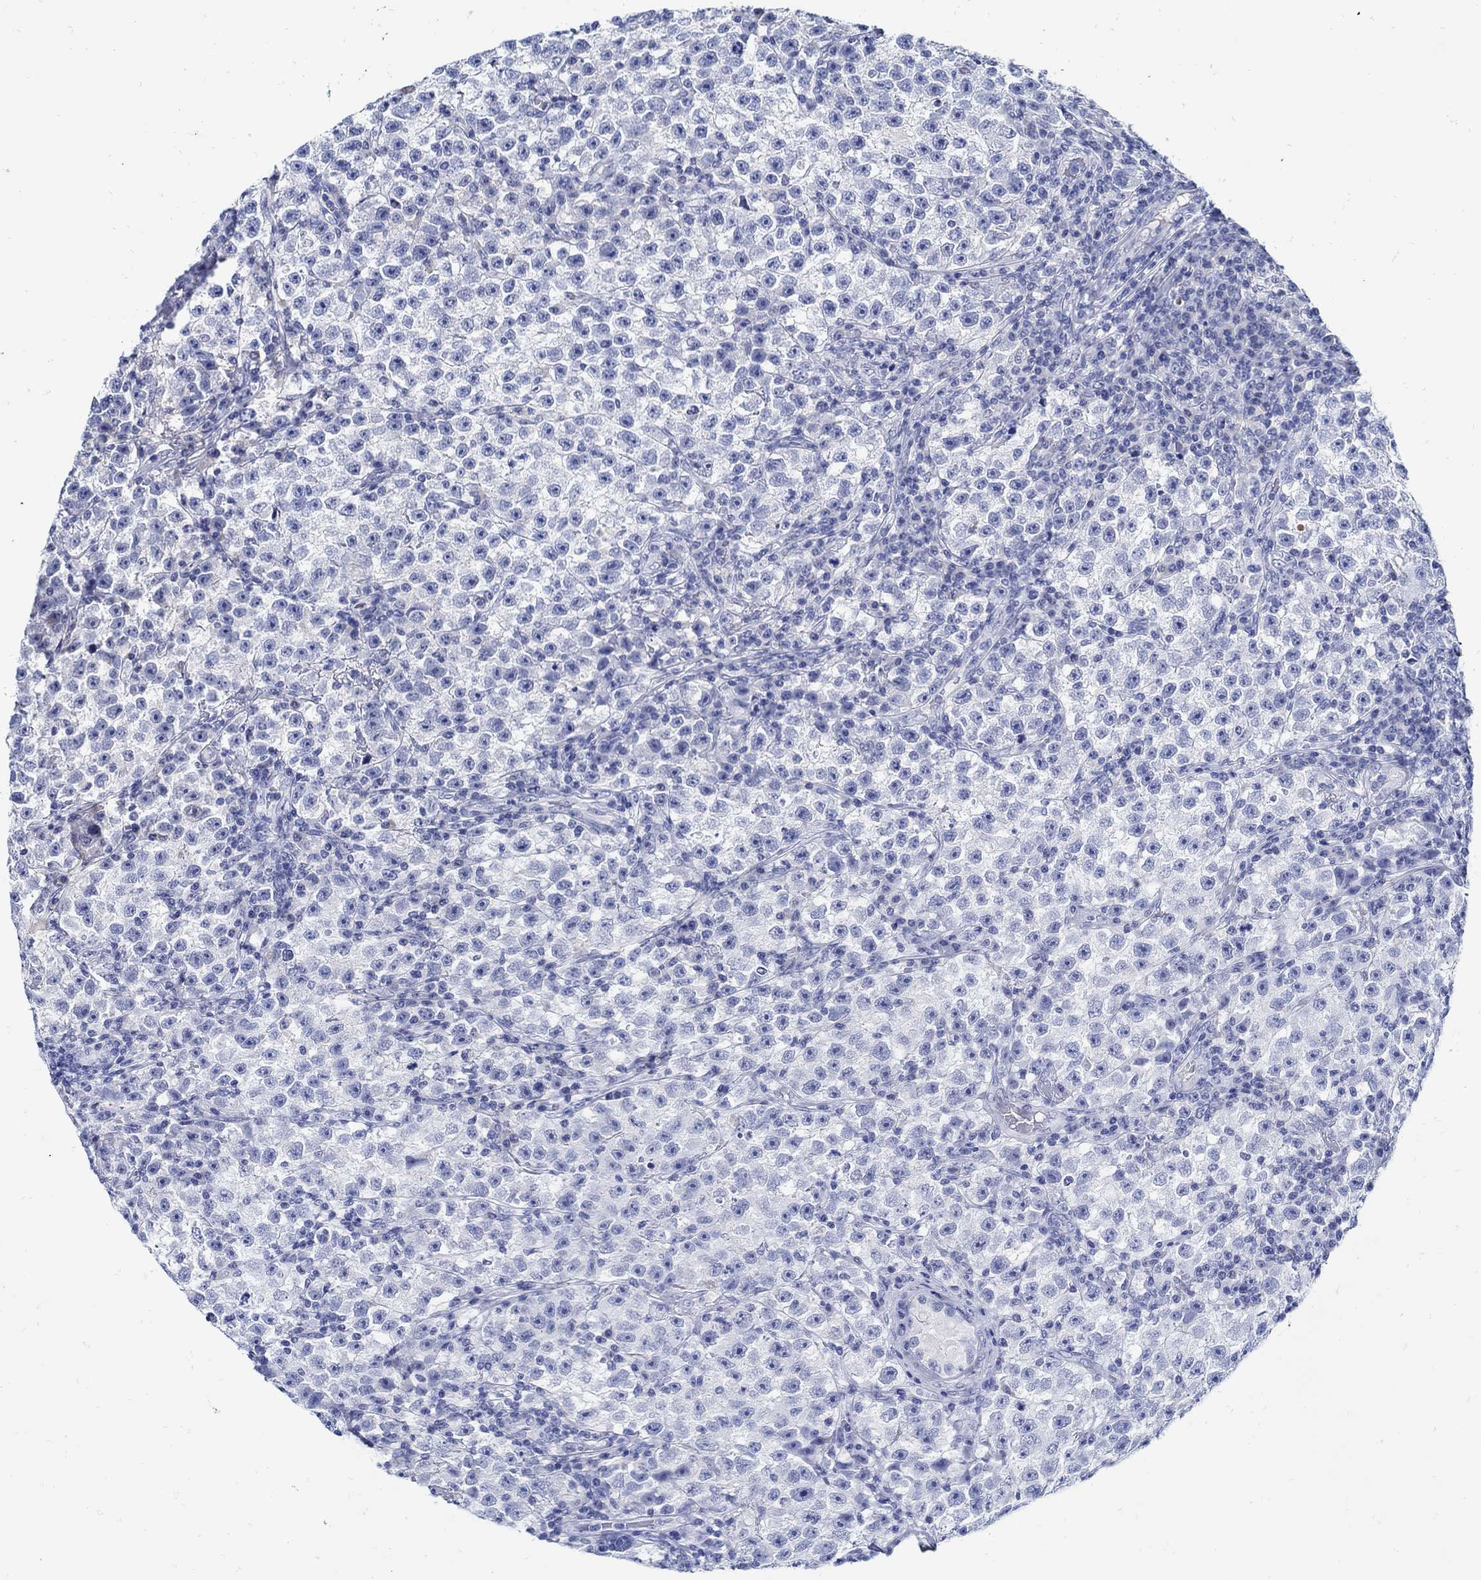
{"staining": {"intensity": "negative", "quantity": "none", "location": "none"}, "tissue": "testis cancer", "cell_type": "Tumor cells", "image_type": "cancer", "snomed": [{"axis": "morphology", "description": "Seminoma, NOS"}, {"axis": "topography", "description": "Testis"}], "caption": "There is no significant staining in tumor cells of testis seminoma. (Stains: DAB (3,3'-diaminobenzidine) immunohistochemistry (IHC) with hematoxylin counter stain, Microscopy: brightfield microscopy at high magnification).", "gene": "PAX9", "patient": {"sex": "male", "age": 22}}